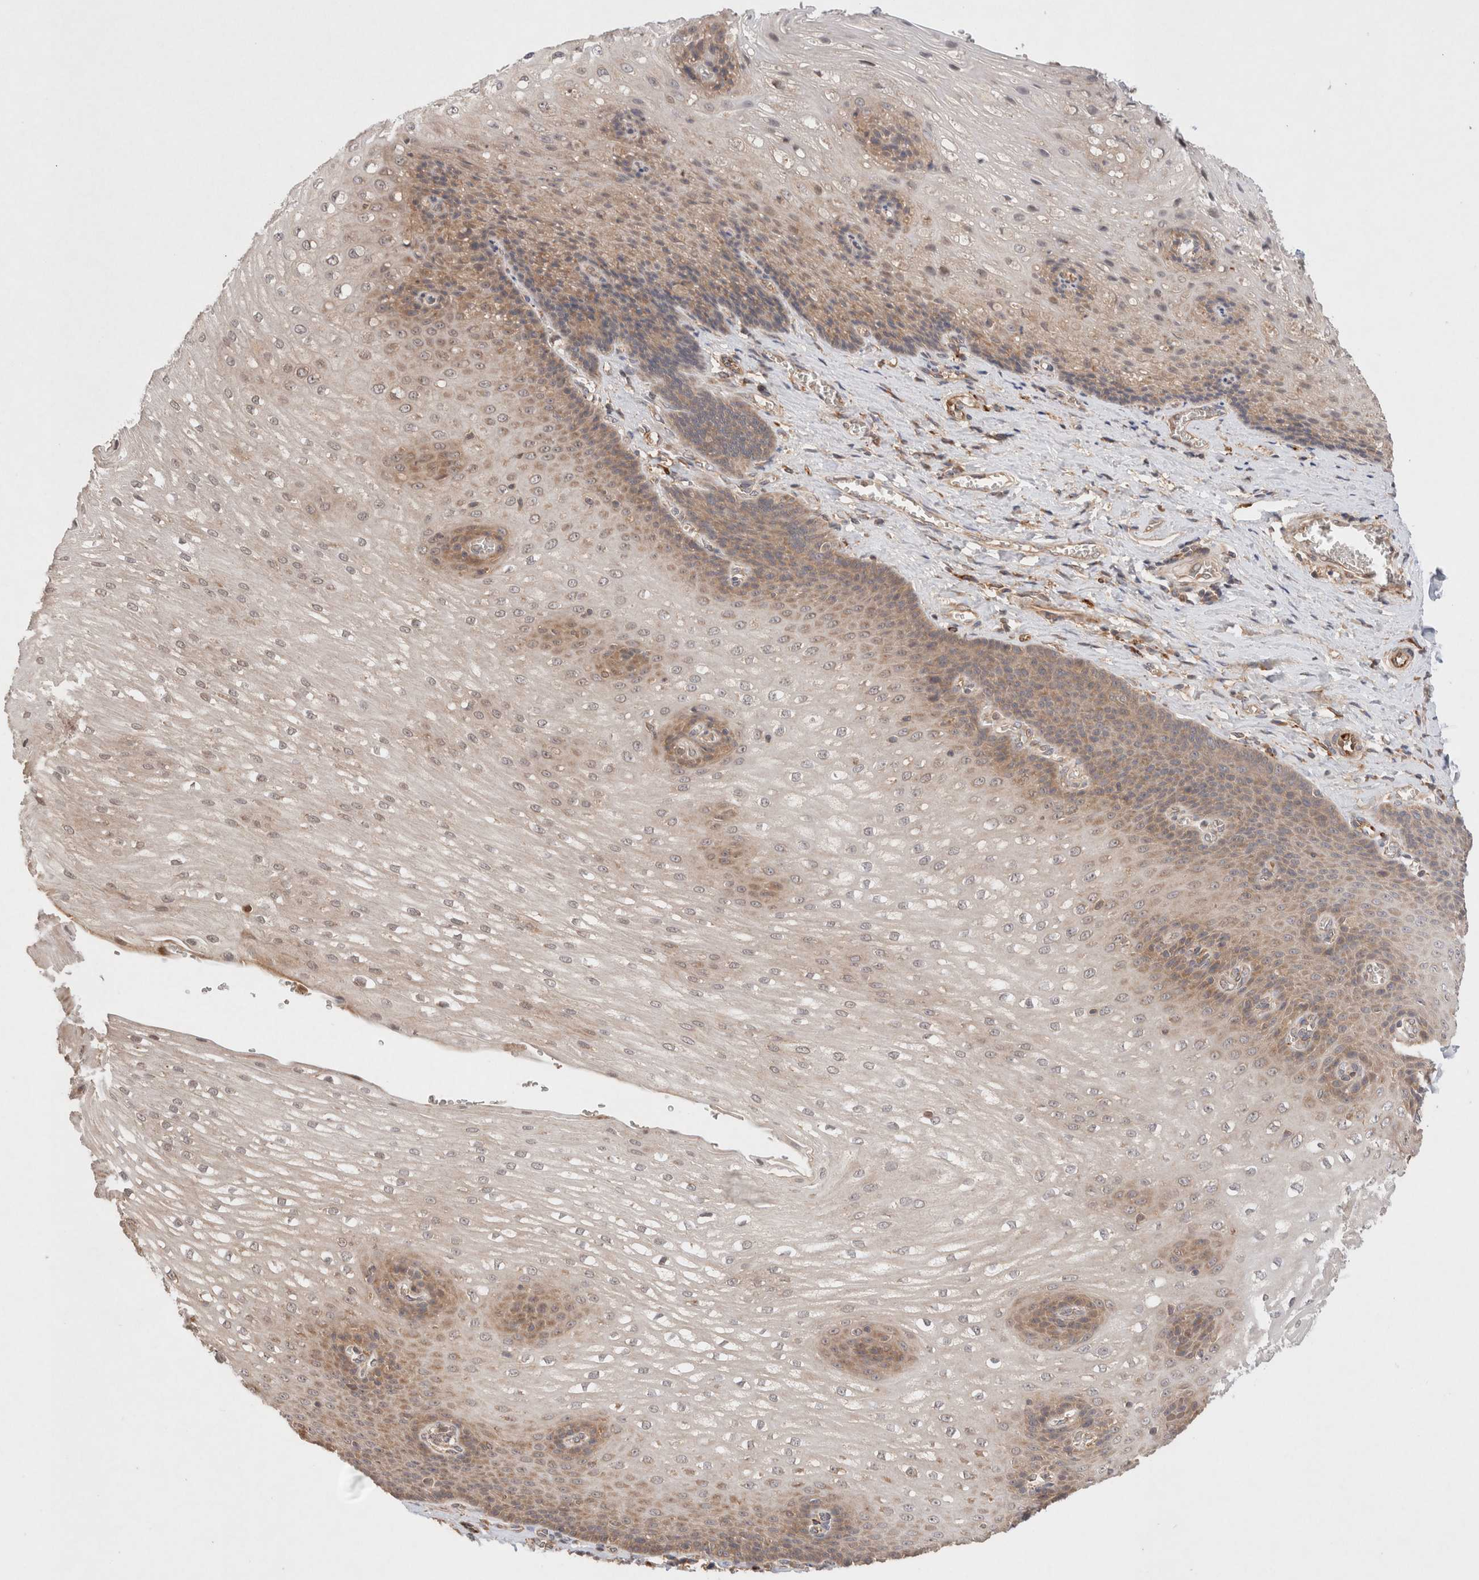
{"staining": {"intensity": "moderate", "quantity": "25%-75%", "location": "cytoplasmic/membranous"}, "tissue": "esophagus", "cell_type": "Squamous epithelial cells", "image_type": "normal", "snomed": [{"axis": "morphology", "description": "Normal tissue, NOS"}, {"axis": "topography", "description": "Esophagus"}], "caption": "A medium amount of moderate cytoplasmic/membranous staining is appreciated in about 25%-75% of squamous epithelial cells in unremarkable esophagus. (DAB (3,3'-diaminobenzidine) IHC with brightfield microscopy, high magnification).", "gene": "KLHL20", "patient": {"sex": "male", "age": 48}}